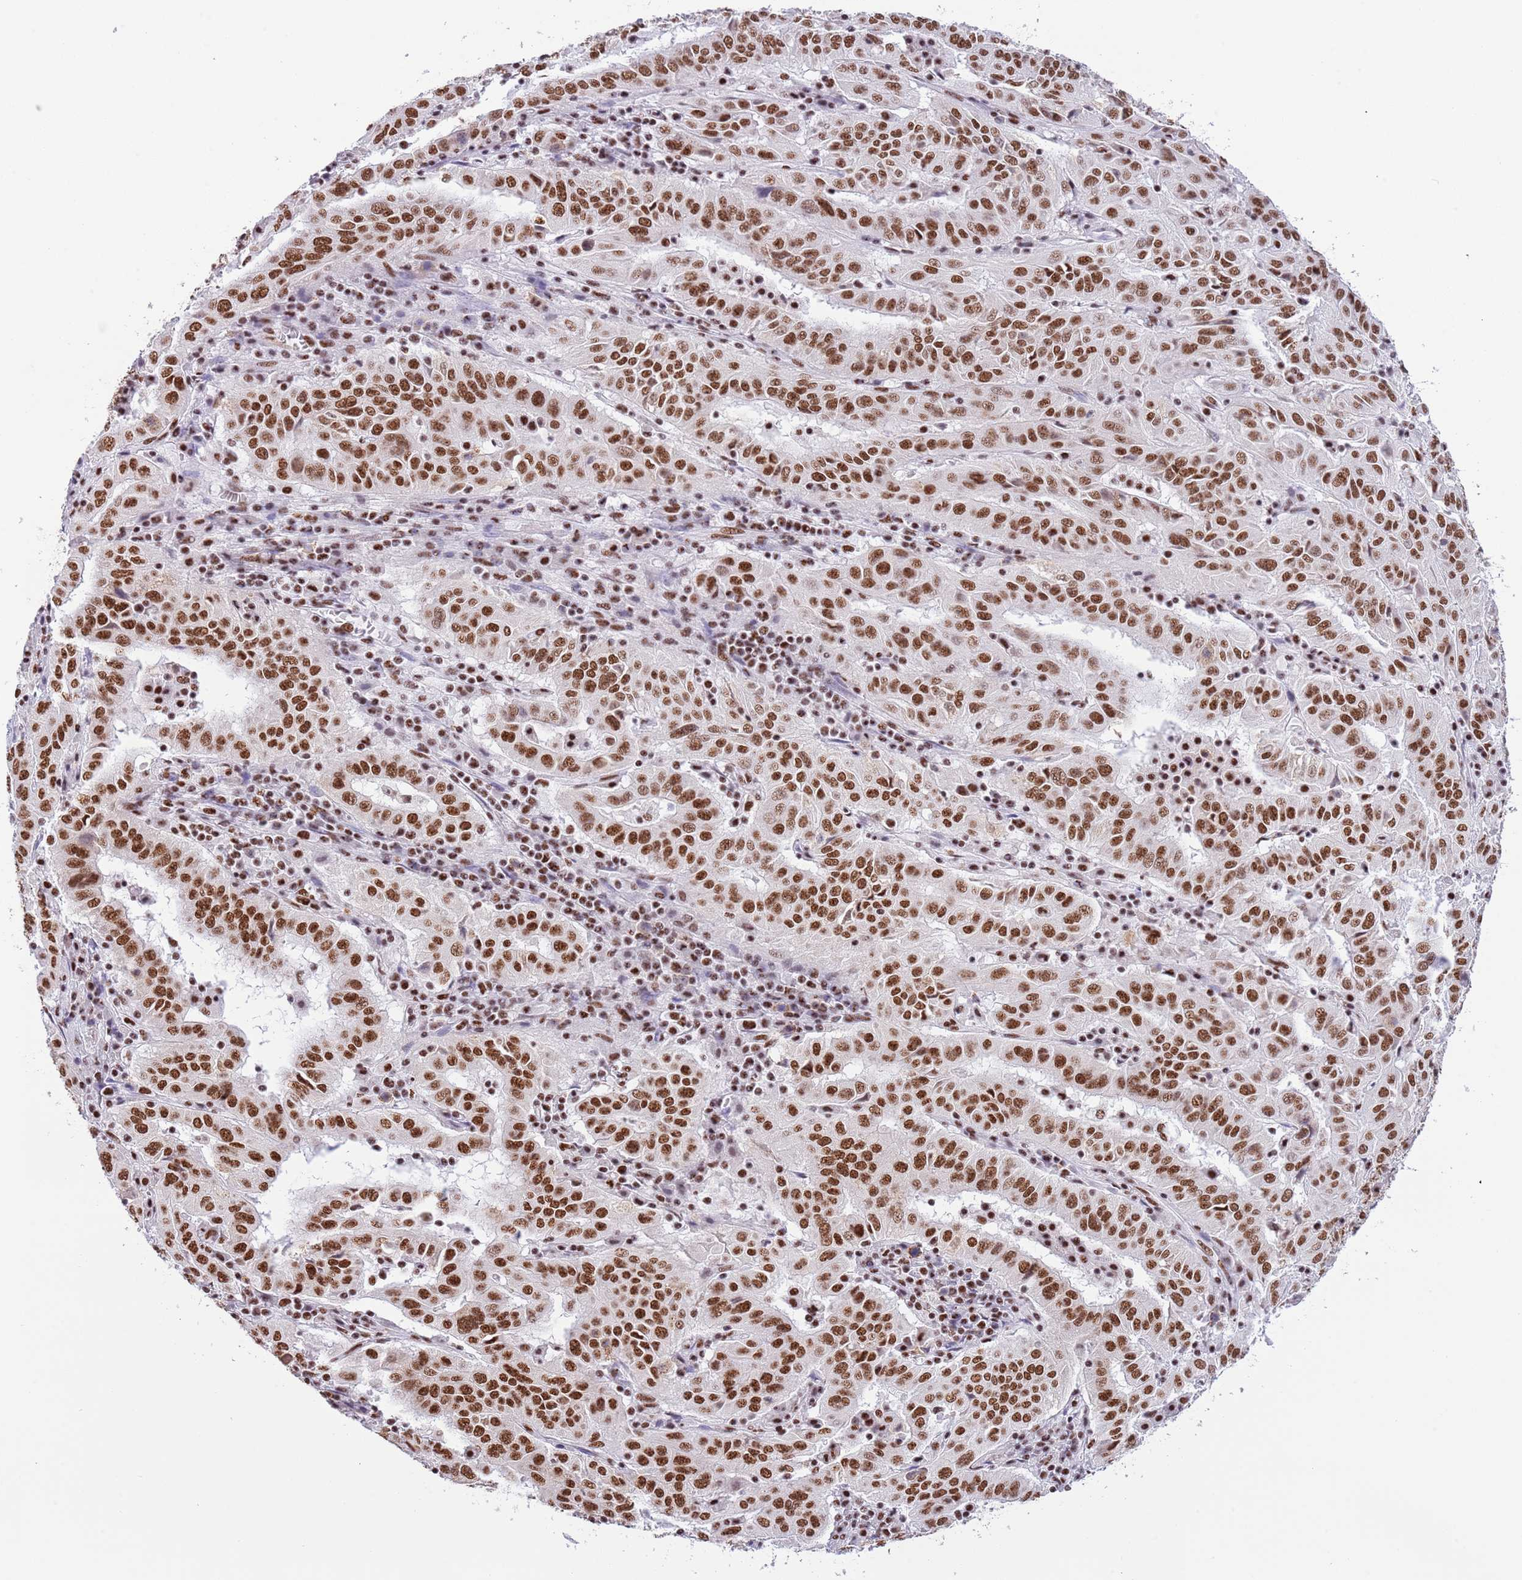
{"staining": {"intensity": "moderate", "quantity": ">75%", "location": "nuclear"}, "tissue": "pancreatic cancer", "cell_type": "Tumor cells", "image_type": "cancer", "snomed": [{"axis": "morphology", "description": "Adenocarcinoma, NOS"}, {"axis": "topography", "description": "Pancreas"}], "caption": "Protein expression by immunohistochemistry demonstrates moderate nuclear positivity in about >75% of tumor cells in adenocarcinoma (pancreatic).", "gene": "SF3A2", "patient": {"sex": "male", "age": 63}}